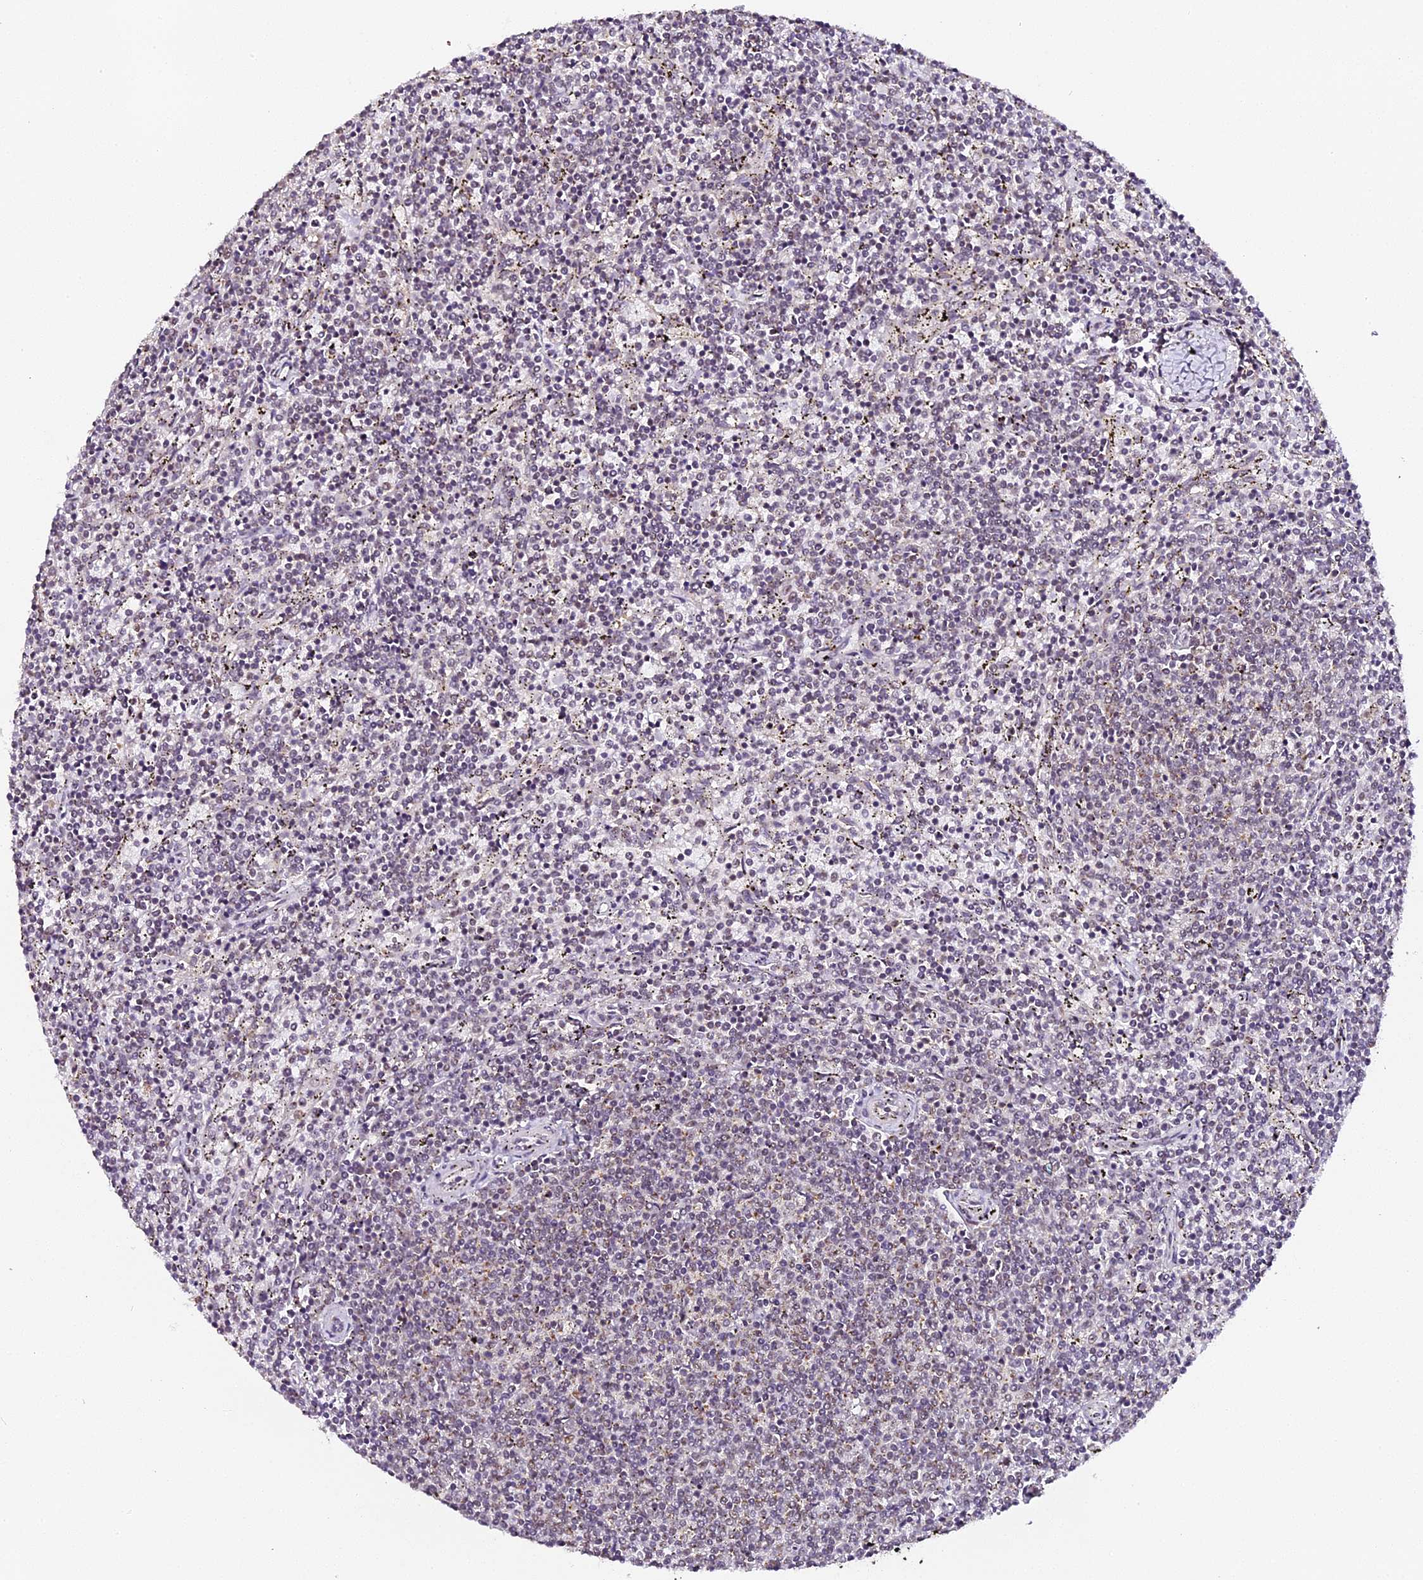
{"staining": {"intensity": "negative", "quantity": "none", "location": "none"}, "tissue": "lymphoma", "cell_type": "Tumor cells", "image_type": "cancer", "snomed": [{"axis": "morphology", "description": "Malignant lymphoma, non-Hodgkin's type, Low grade"}, {"axis": "topography", "description": "Spleen"}], "caption": "Lymphoma was stained to show a protein in brown. There is no significant expression in tumor cells.", "gene": "NCBP1", "patient": {"sex": "female", "age": 50}}